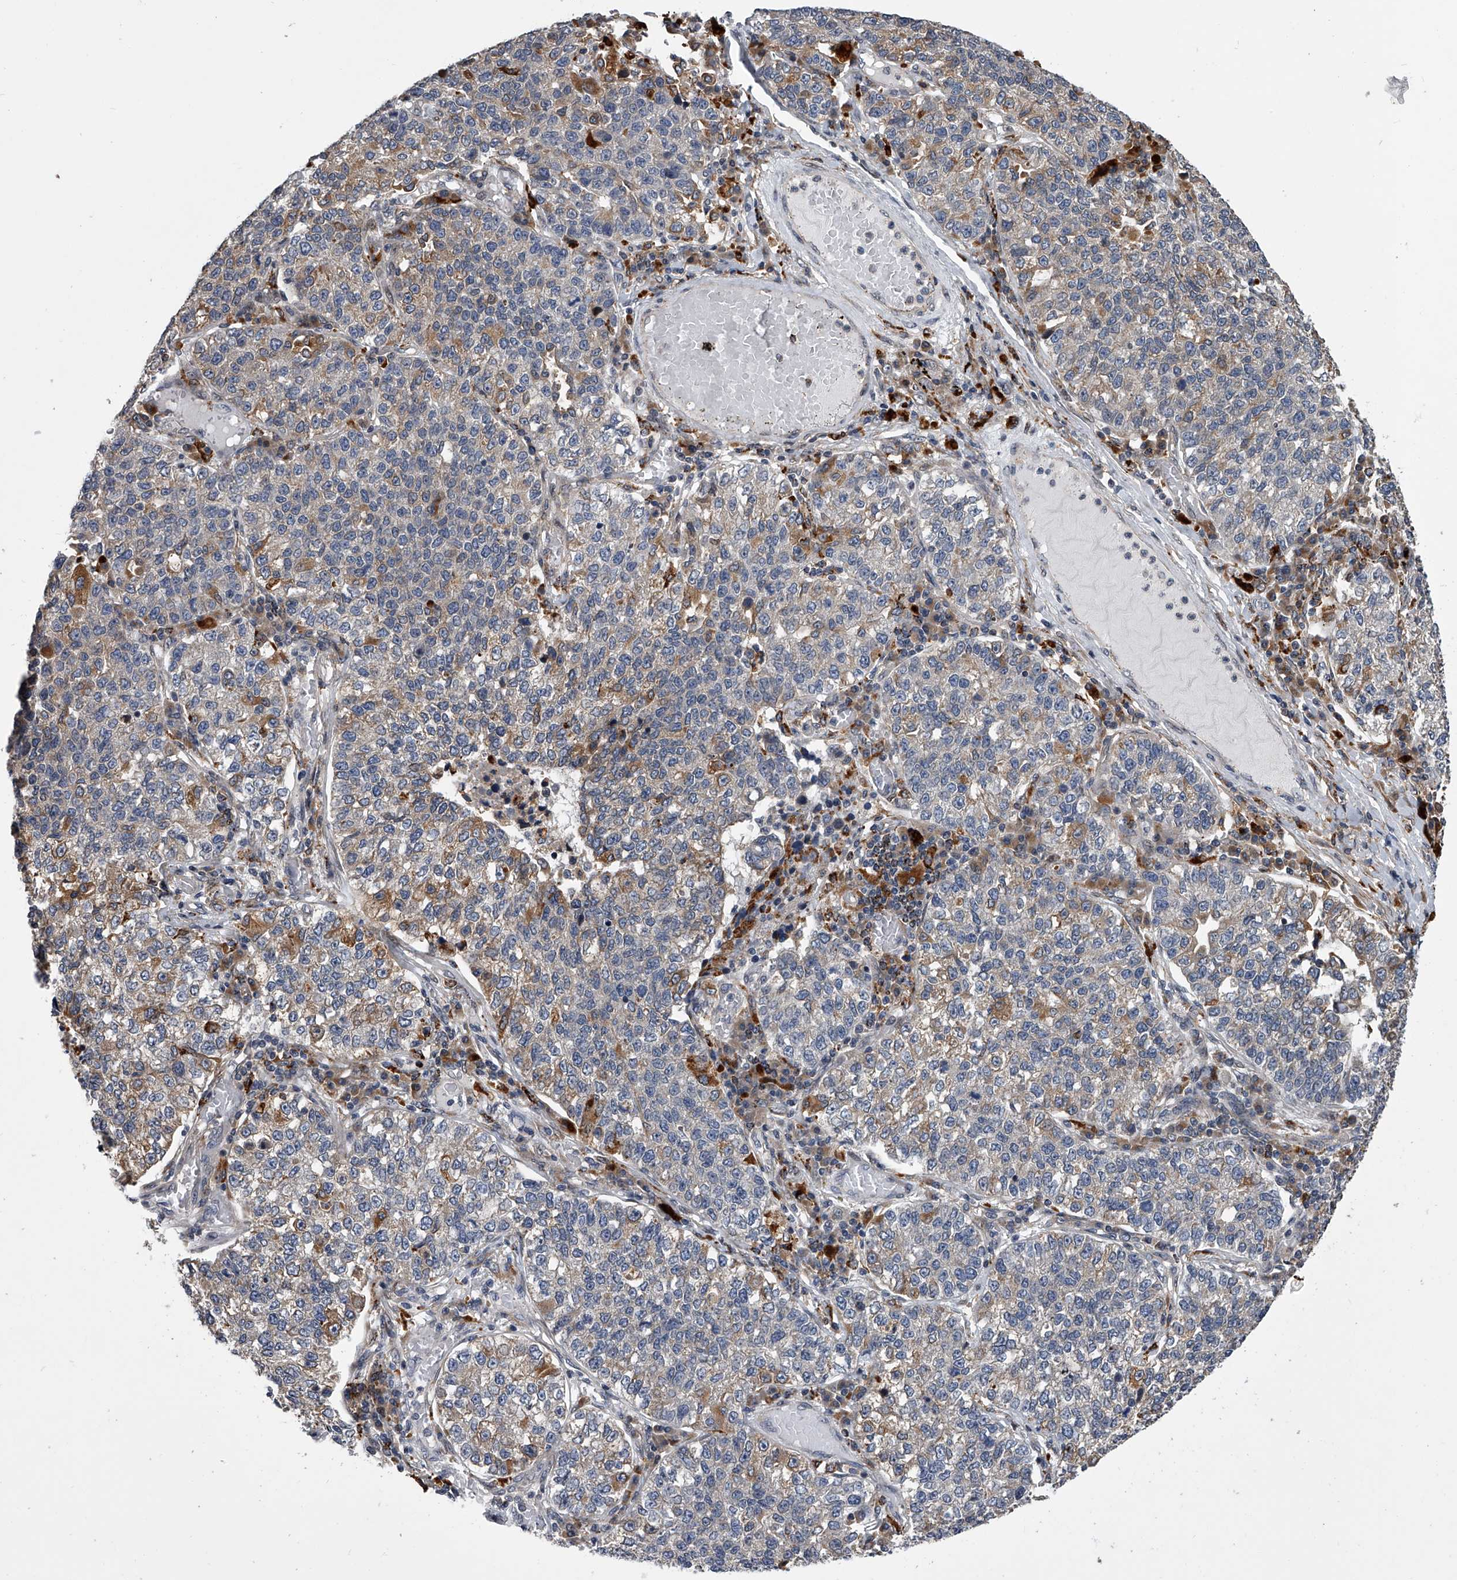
{"staining": {"intensity": "moderate", "quantity": "<25%", "location": "cytoplasmic/membranous"}, "tissue": "lung cancer", "cell_type": "Tumor cells", "image_type": "cancer", "snomed": [{"axis": "morphology", "description": "Adenocarcinoma, NOS"}, {"axis": "topography", "description": "Lung"}], "caption": "Protein expression analysis of lung adenocarcinoma reveals moderate cytoplasmic/membranous staining in approximately <25% of tumor cells.", "gene": "TRIM8", "patient": {"sex": "male", "age": 49}}